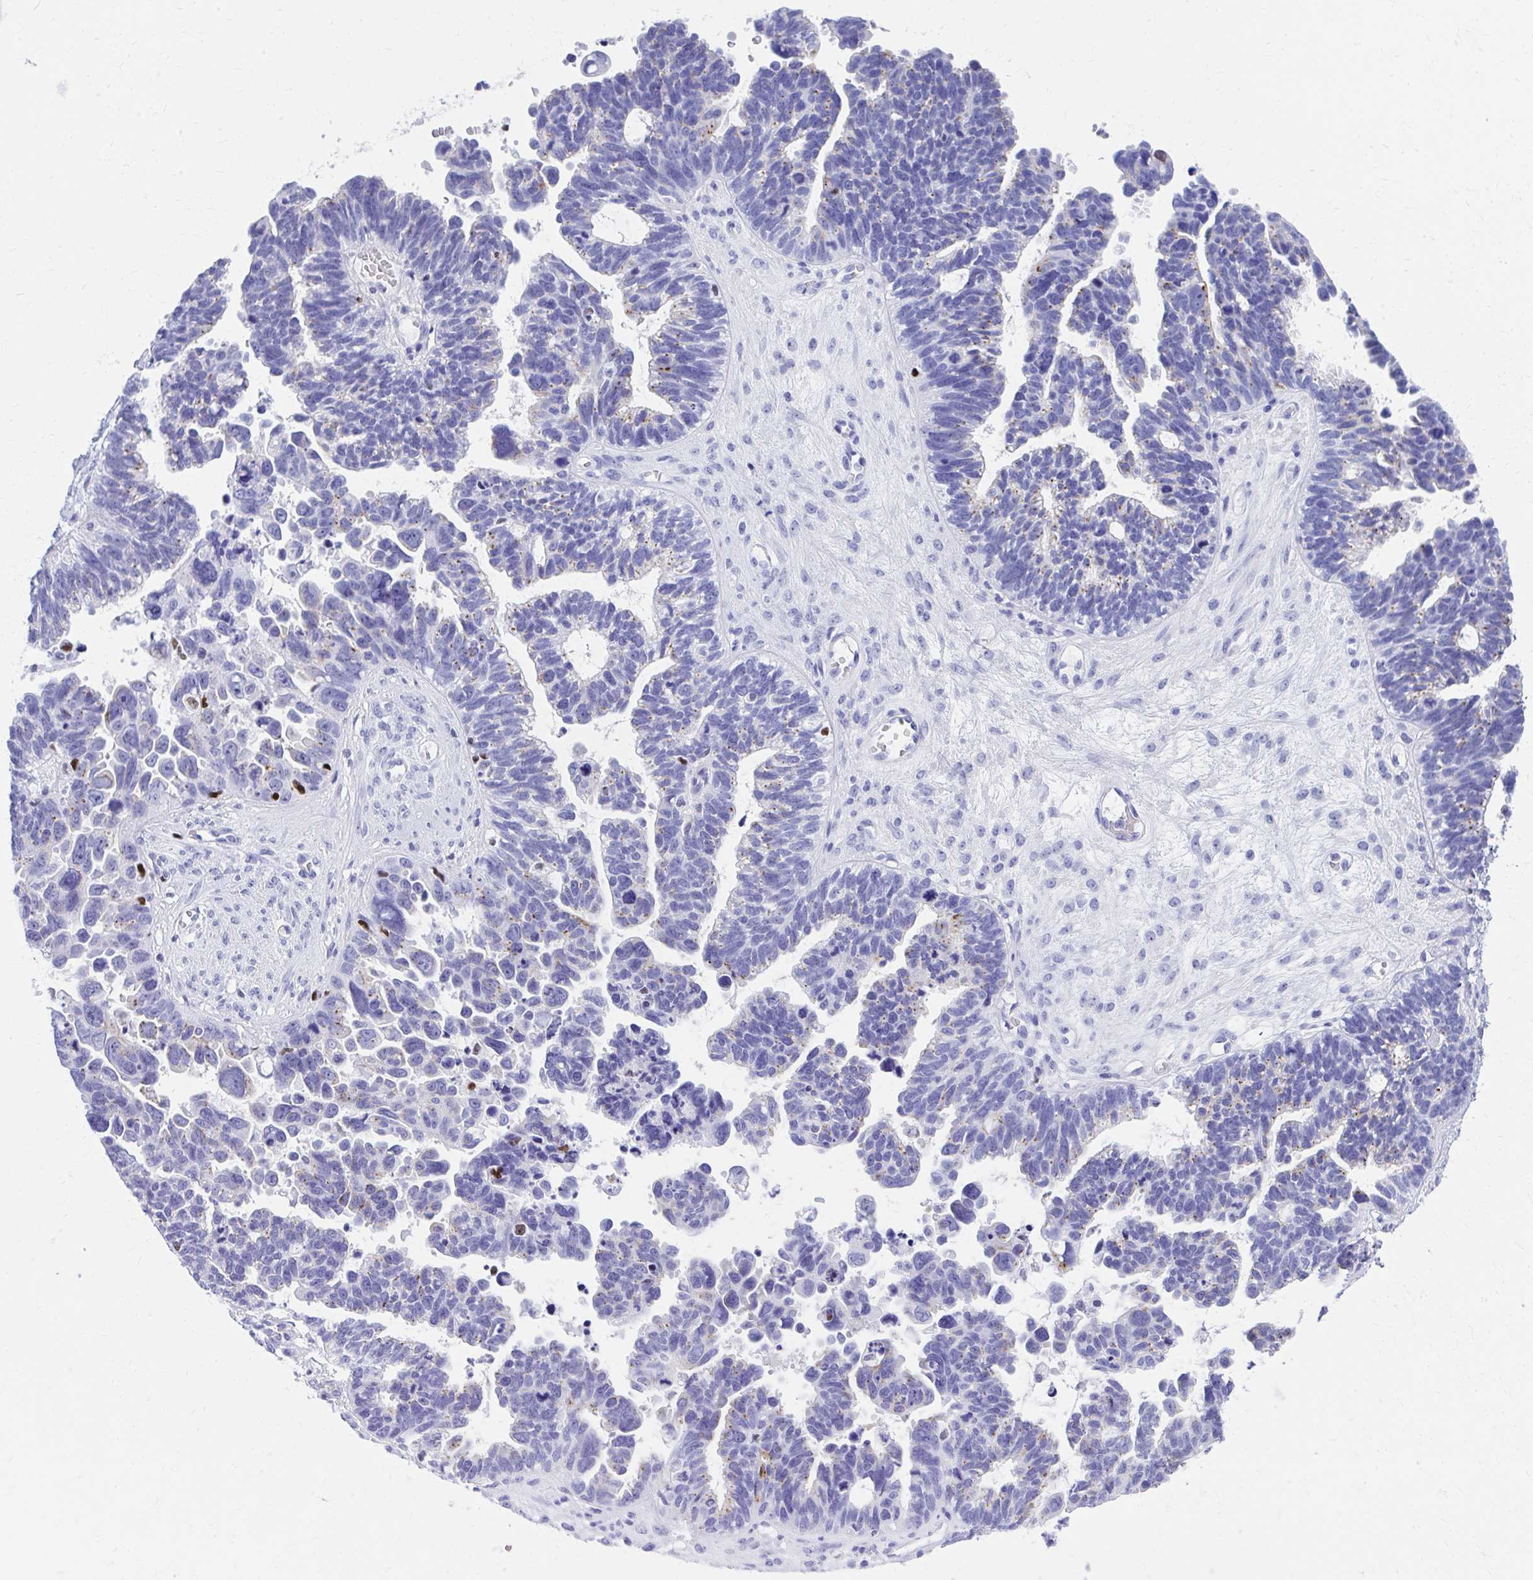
{"staining": {"intensity": "moderate", "quantity": "<25%", "location": "cytoplasmic/membranous"}, "tissue": "ovarian cancer", "cell_type": "Tumor cells", "image_type": "cancer", "snomed": [{"axis": "morphology", "description": "Cystadenocarcinoma, serous, NOS"}, {"axis": "topography", "description": "Ovary"}], "caption": "Brown immunohistochemical staining in human serous cystadenocarcinoma (ovarian) exhibits moderate cytoplasmic/membranous positivity in approximately <25% of tumor cells.", "gene": "RUNX3", "patient": {"sex": "female", "age": 60}}